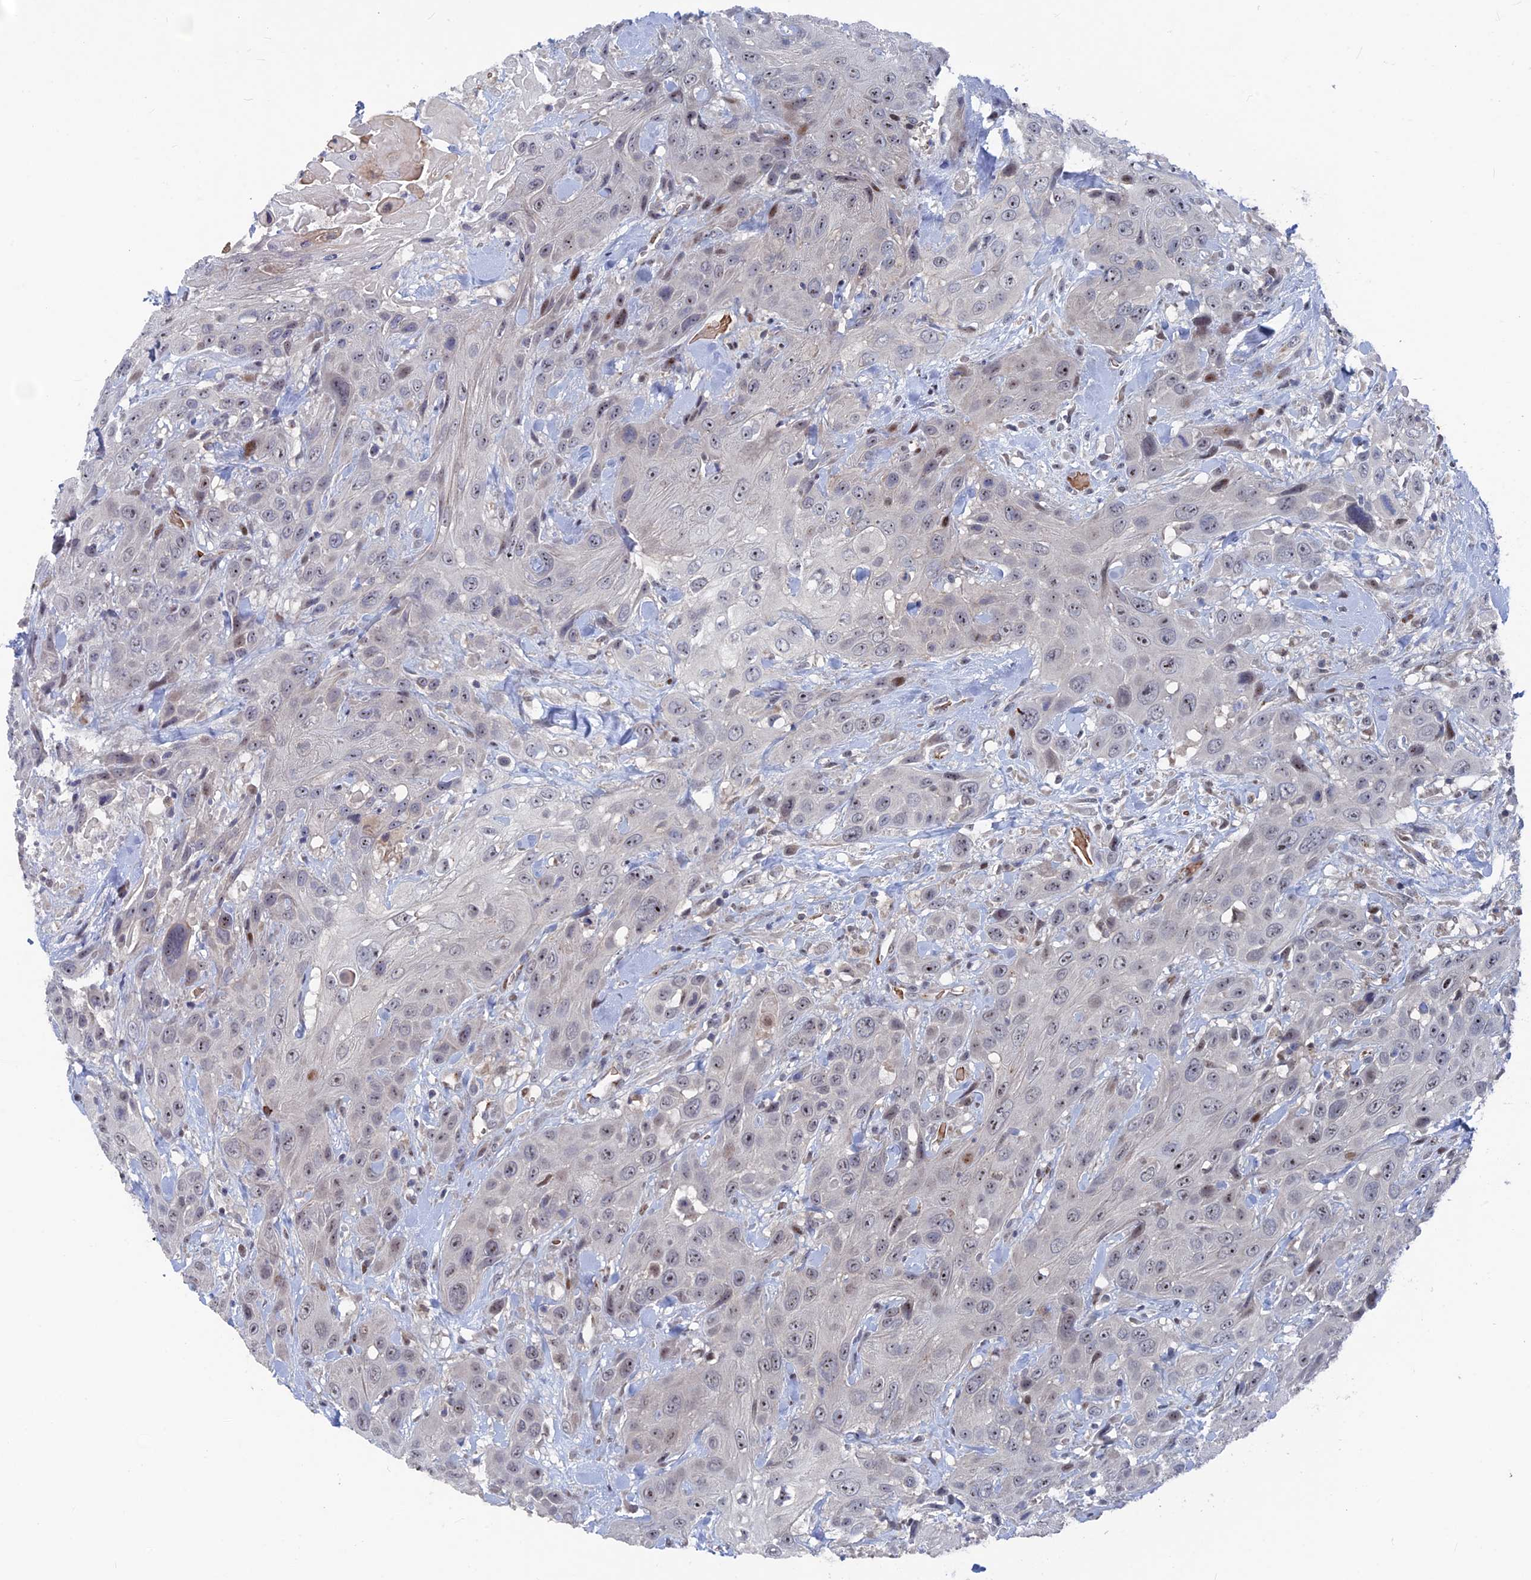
{"staining": {"intensity": "moderate", "quantity": "<25%", "location": "nuclear"}, "tissue": "head and neck cancer", "cell_type": "Tumor cells", "image_type": "cancer", "snomed": [{"axis": "morphology", "description": "Squamous cell carcinoma, NOS"}, {"axis": "topography", "description": "Head-Neck"}], "caption": "Protein expression analysis of head and neck cancer (squamous cell carcinoma) exhibits moderate nuclear staining in approximately <25% of tumor cells. (DAB = brown stain, brightfield microscopy at high magnification).", "gene": "SH3D21", "patient": {"sex": "male", "age": 81}}